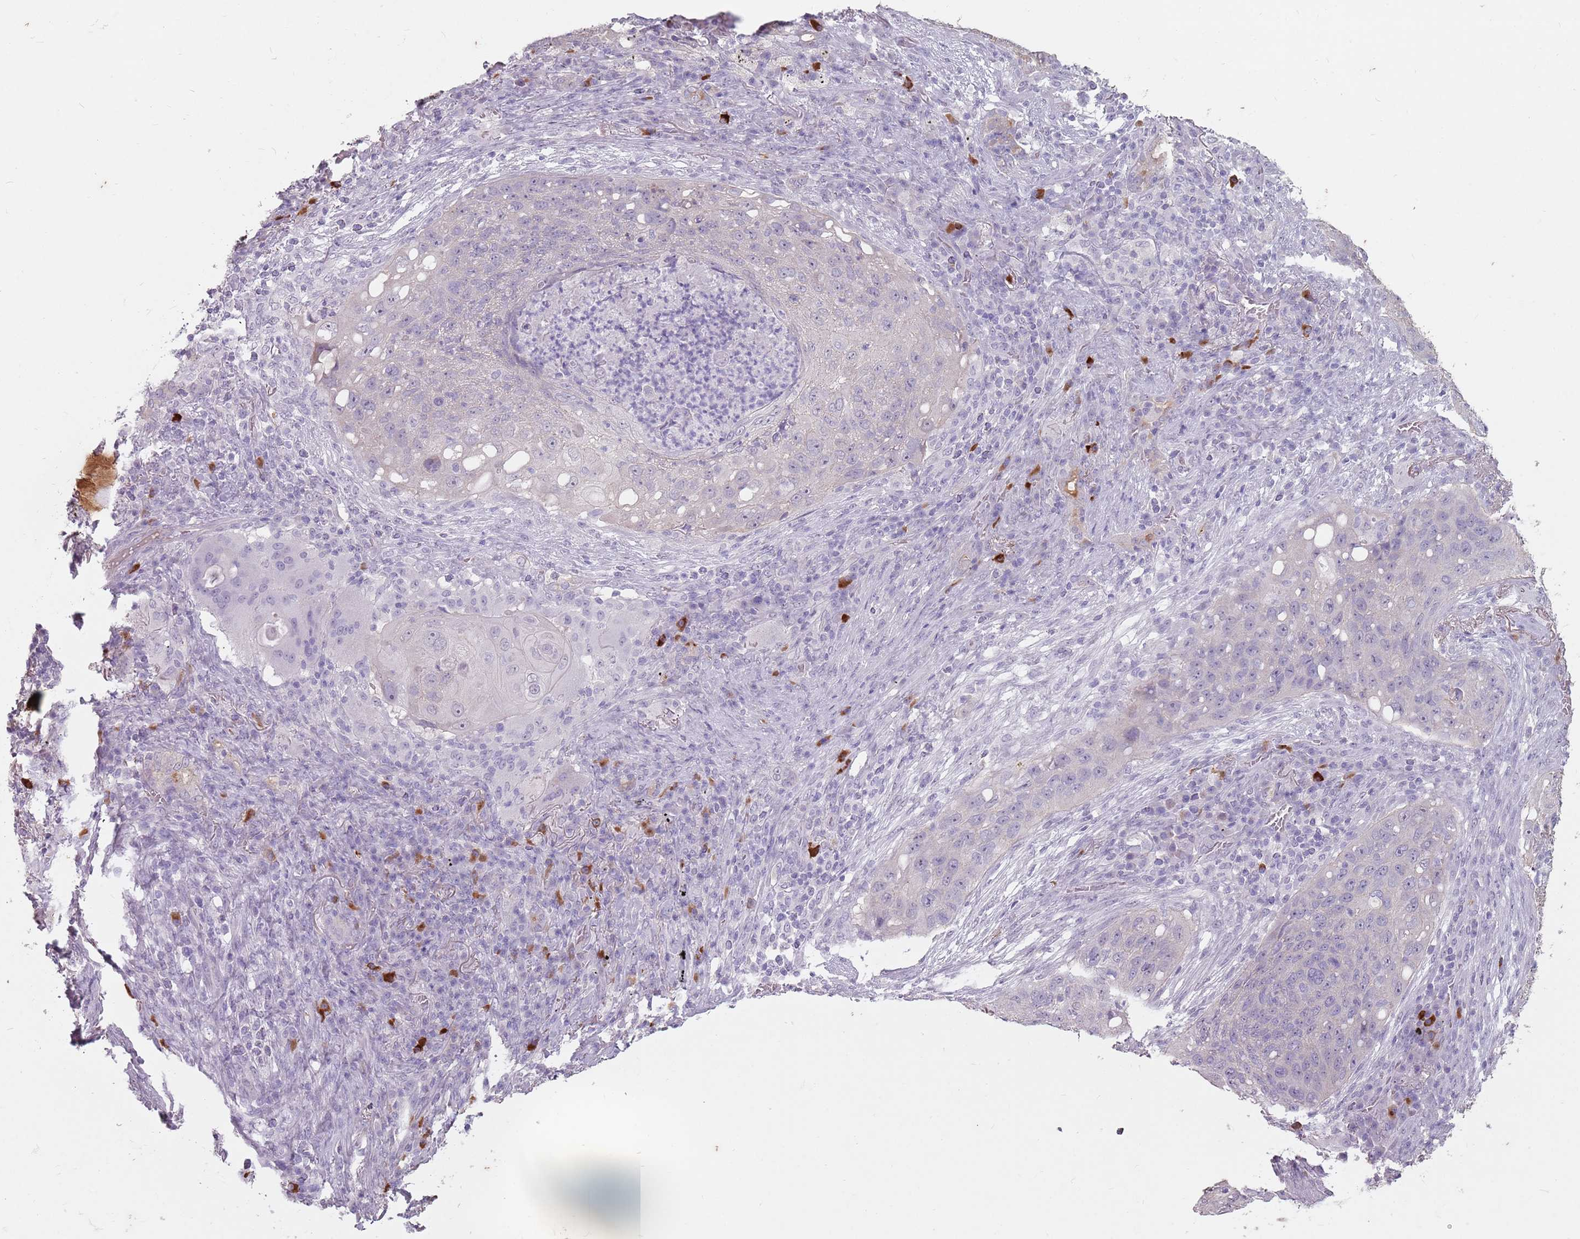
{"staining": {"intensity": "negative", "quantity": "none", "location": "none"}, "tissue": "lung cancer", "cell_type": "Tumor cells", "image_type": "cancer", "snomed": [{"axis": "morphology", "description": "Squamous cell carcinoma, NOS"}, {"axis": "topography", "description": "Lung"}], "caption": "DAB (3,3'-diaminobenzidine) immunohistochemical staining of human lung cancer (squamous cell carcinoma) demonstrates no significant expression in tumor cells. (Immunohistochemistry (ihc), brightfield microscopy, high magnification).", "gene": "STYK1", "patient": {"sex": "female", "age": 63}}